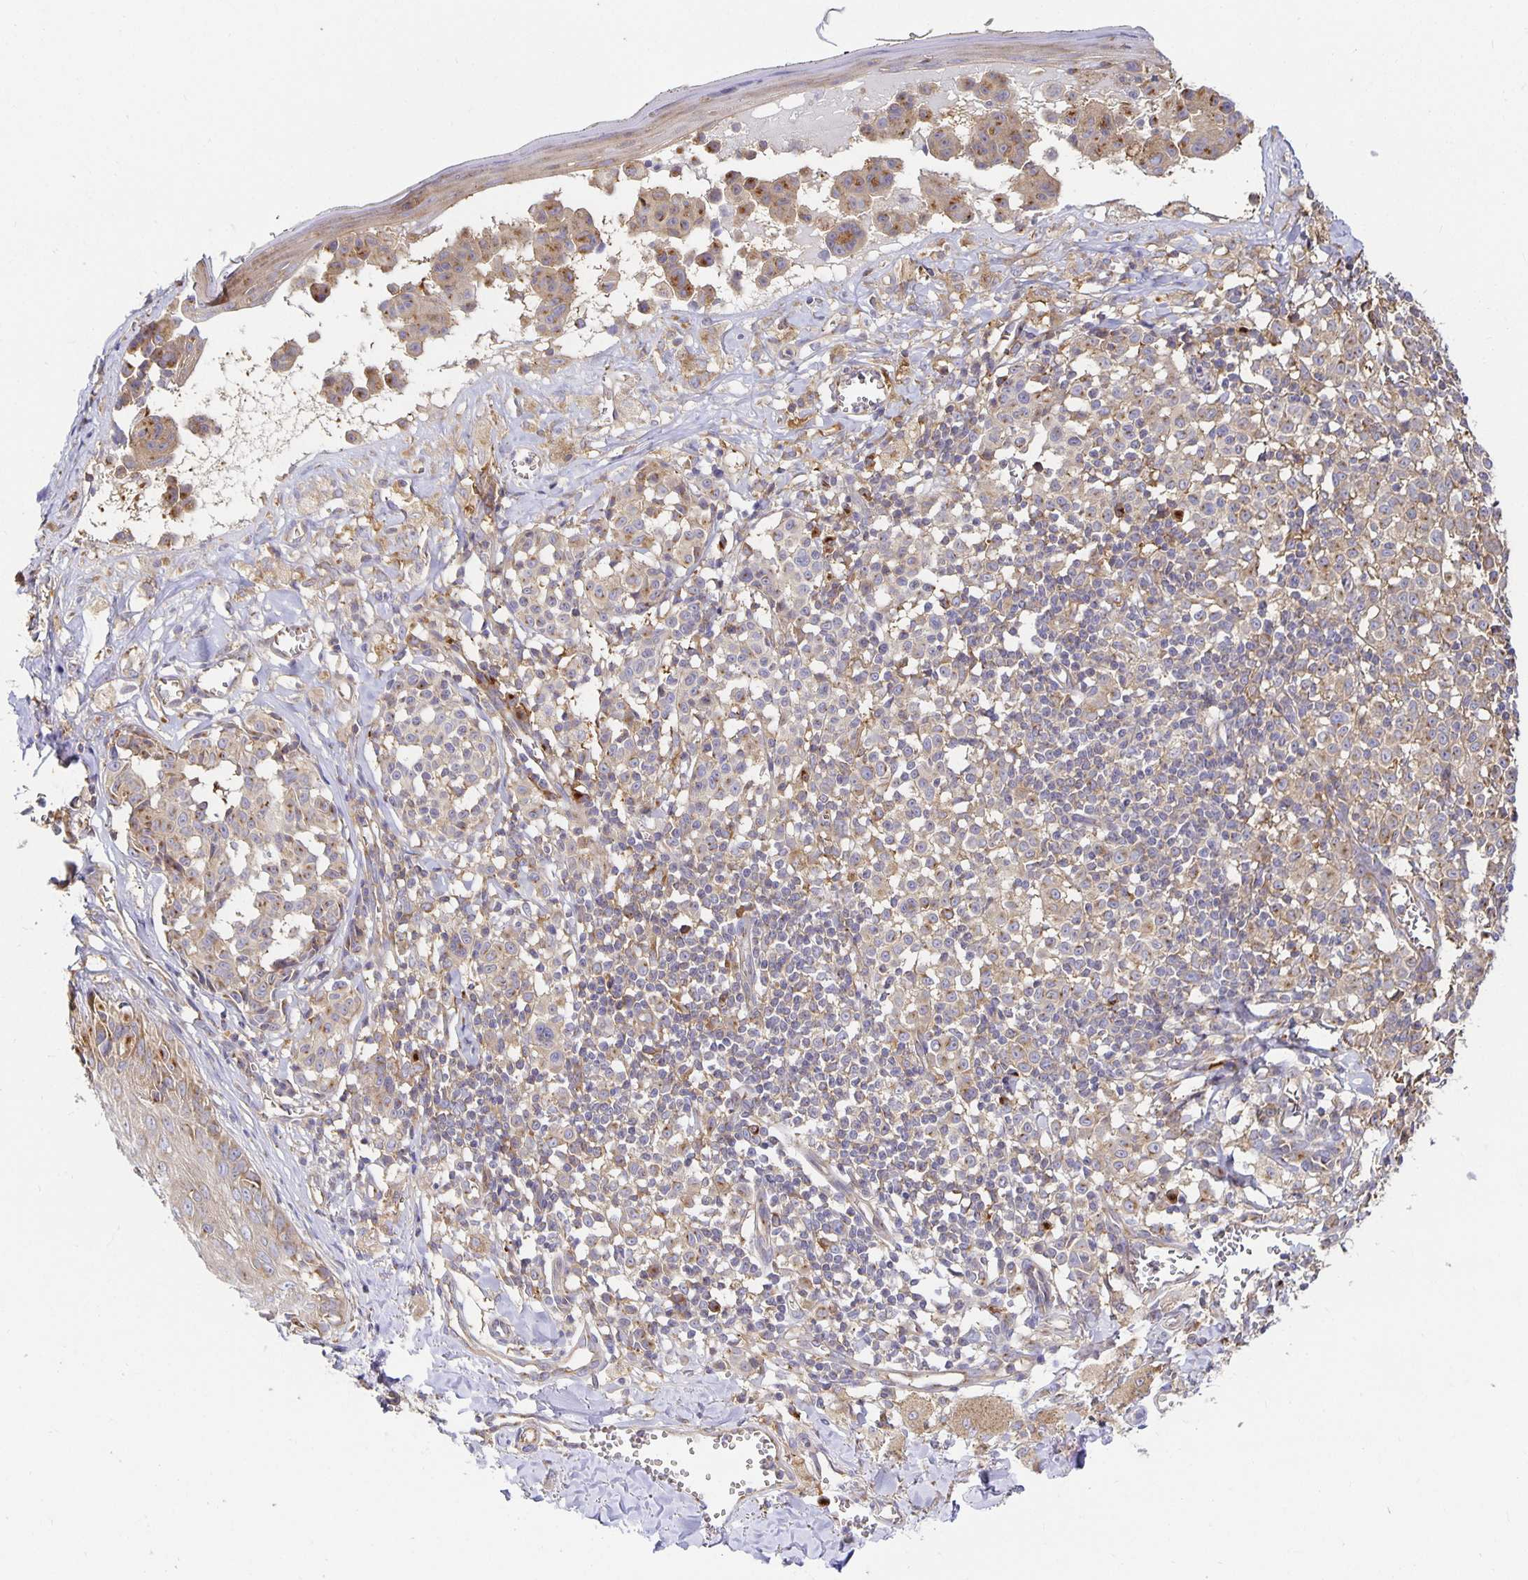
{"staining": {"intensity": "weak", "quantity": ">75%", "location": "cytoplasmic/membranous"}, "tissue": "melanoma", "cell_type": "Tumor cells", "image_type": "cancer", "snomed": [{"axis": "morphology", "description": "Malignant melanoma, NOS"}, {"axis": "topography", "description": "Skin"}], "caption": "High-magnification brightfield microscopy of melanoma stained with DAB (3,3'-diaminobenzidine) (brown) and counterstained with hematoxylin (blue). tumor cells exhibit weak cytoplasmic/membranous expression is identified in approximately>75% of cells.", "gene": "USO1", "patient": {"sex": "female", "age": 43}}